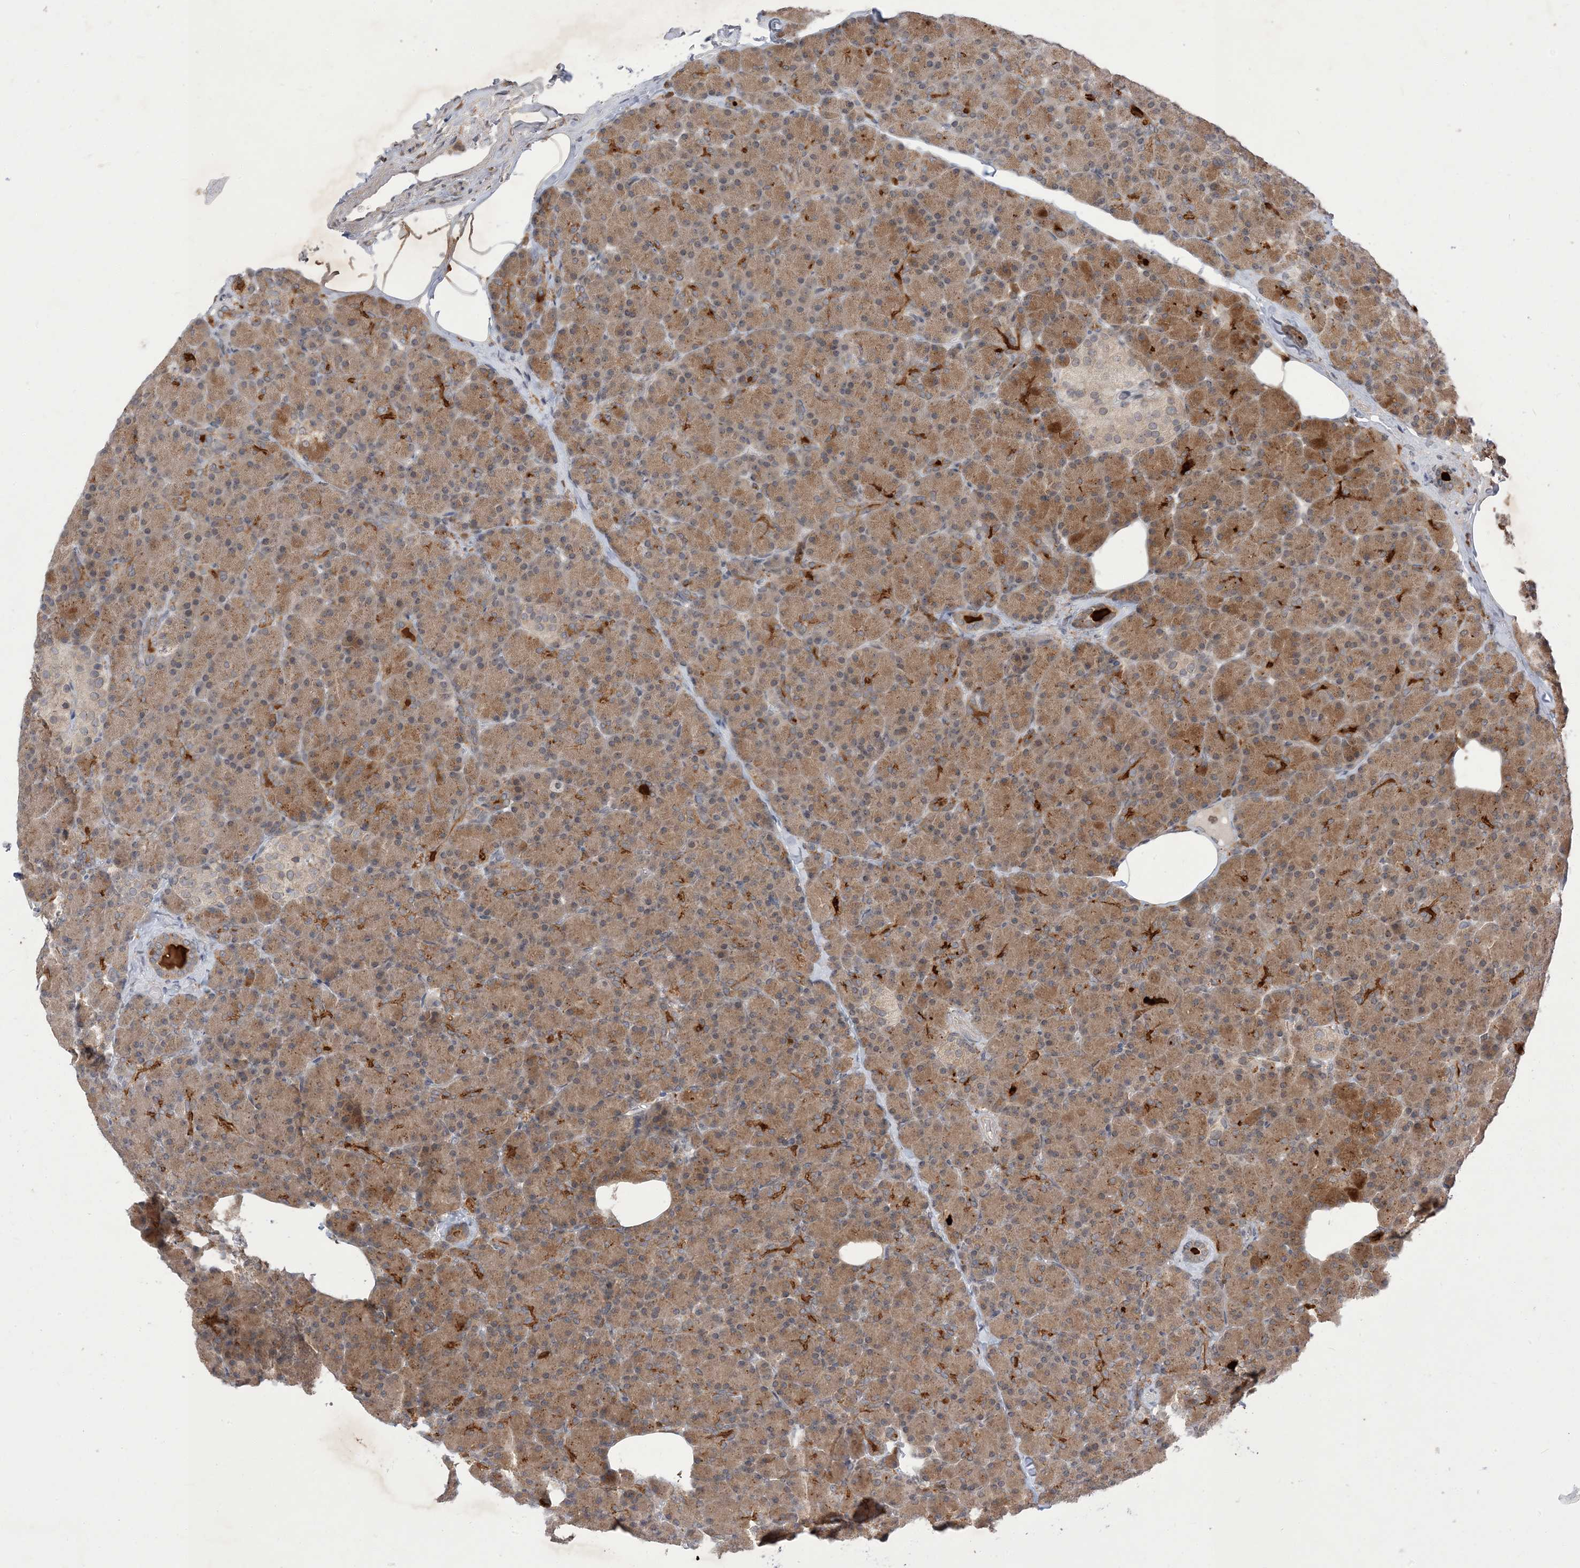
{"staining": {"intensity": "moderate", "quantity": ">75%", "location": "cytoplasmic/membranous"}, "tissue": "pancreas", "cell_type": "Exocrine glandular cells", "image_type": "normal", "snomed": [{"axis": "morphology", "description": "Normal tissue, NOS"}, {"axis": "topography", "description": "Pancreas"}], "caption": "Approximately >75% of exocrine glandular cells in normal pancreas demonstrate moderate cytoplasmic/membranous protein expression as visualized by brown immunohistochemical staining.", "gene": "NAGK", "patient": {"sex": "female", "age": 43}}